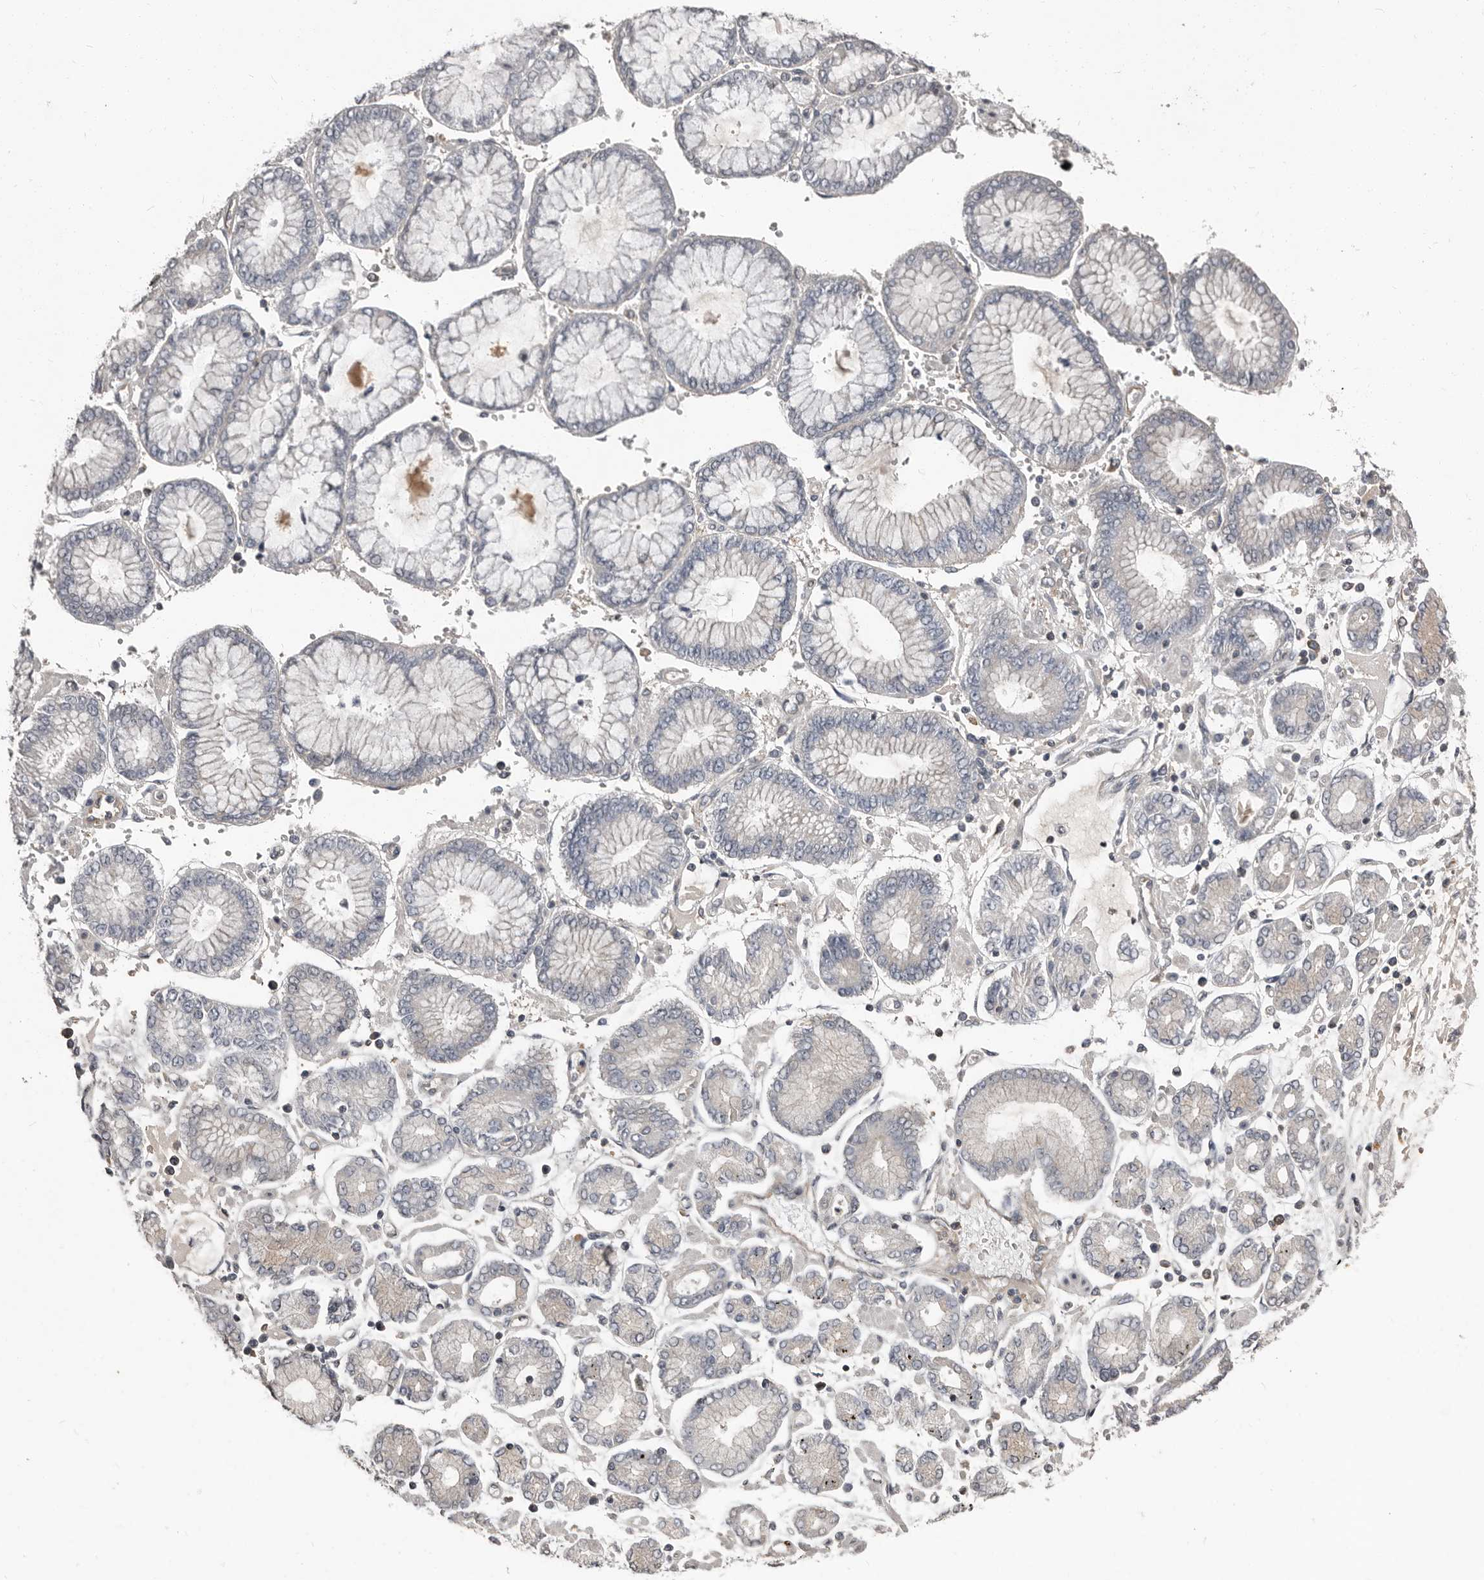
{"staining": {"intensity": "negative", "quantity": "none", "location": "none"}, "tissue": "stomach cancer", "cell_type": "Tumor cells", "image_type": "cancer", "snomed": [{"axis": "morphology", "description": "Adenocarcinoma, NOS"}, {"axis": "topography", "description": "Stomach"}], "caption": "DAB immunohistochemical staining of human adenocarcinoma (stomach) shows no significant positivity in tumor cells.", "gene": "CA6", "patient": {"sex": "male", "age": 76}}